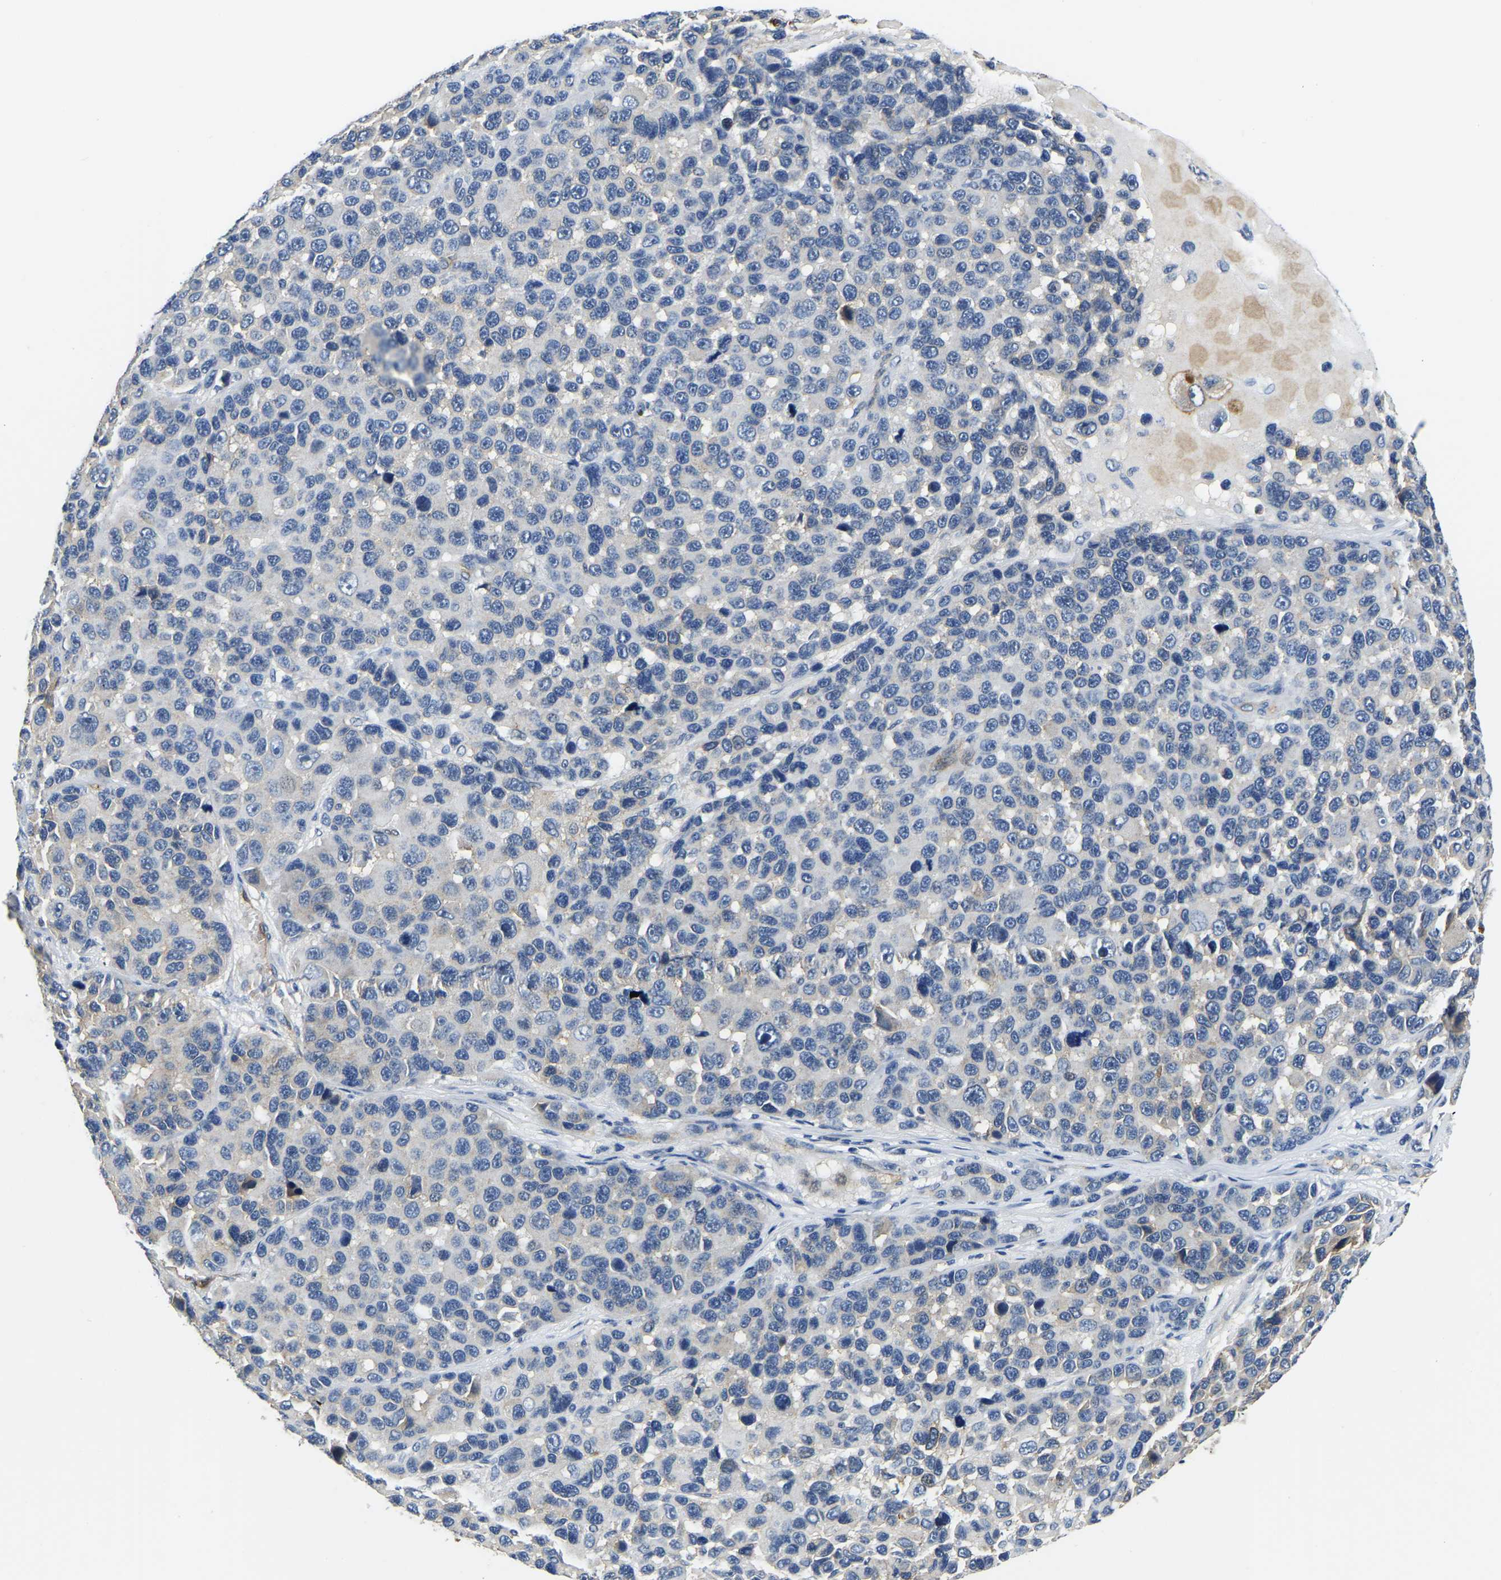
{"staining": {"intensity": "negative", "quantity": "none", "location": "none"}, "tissue": "melanoma", "cell_type": "Tumor cells", "image_type": "cancer", "snomed": [{"axis": "morphology", "description": "Malignant melanoma, NOS"}, {"axis": "topography", "description": "Skin"}], "caption": "The histopathology image displays no staining of tumor cells in melanoma.", "gene": "ITGA2", "patient": {"sex": "male", "age": 53}}